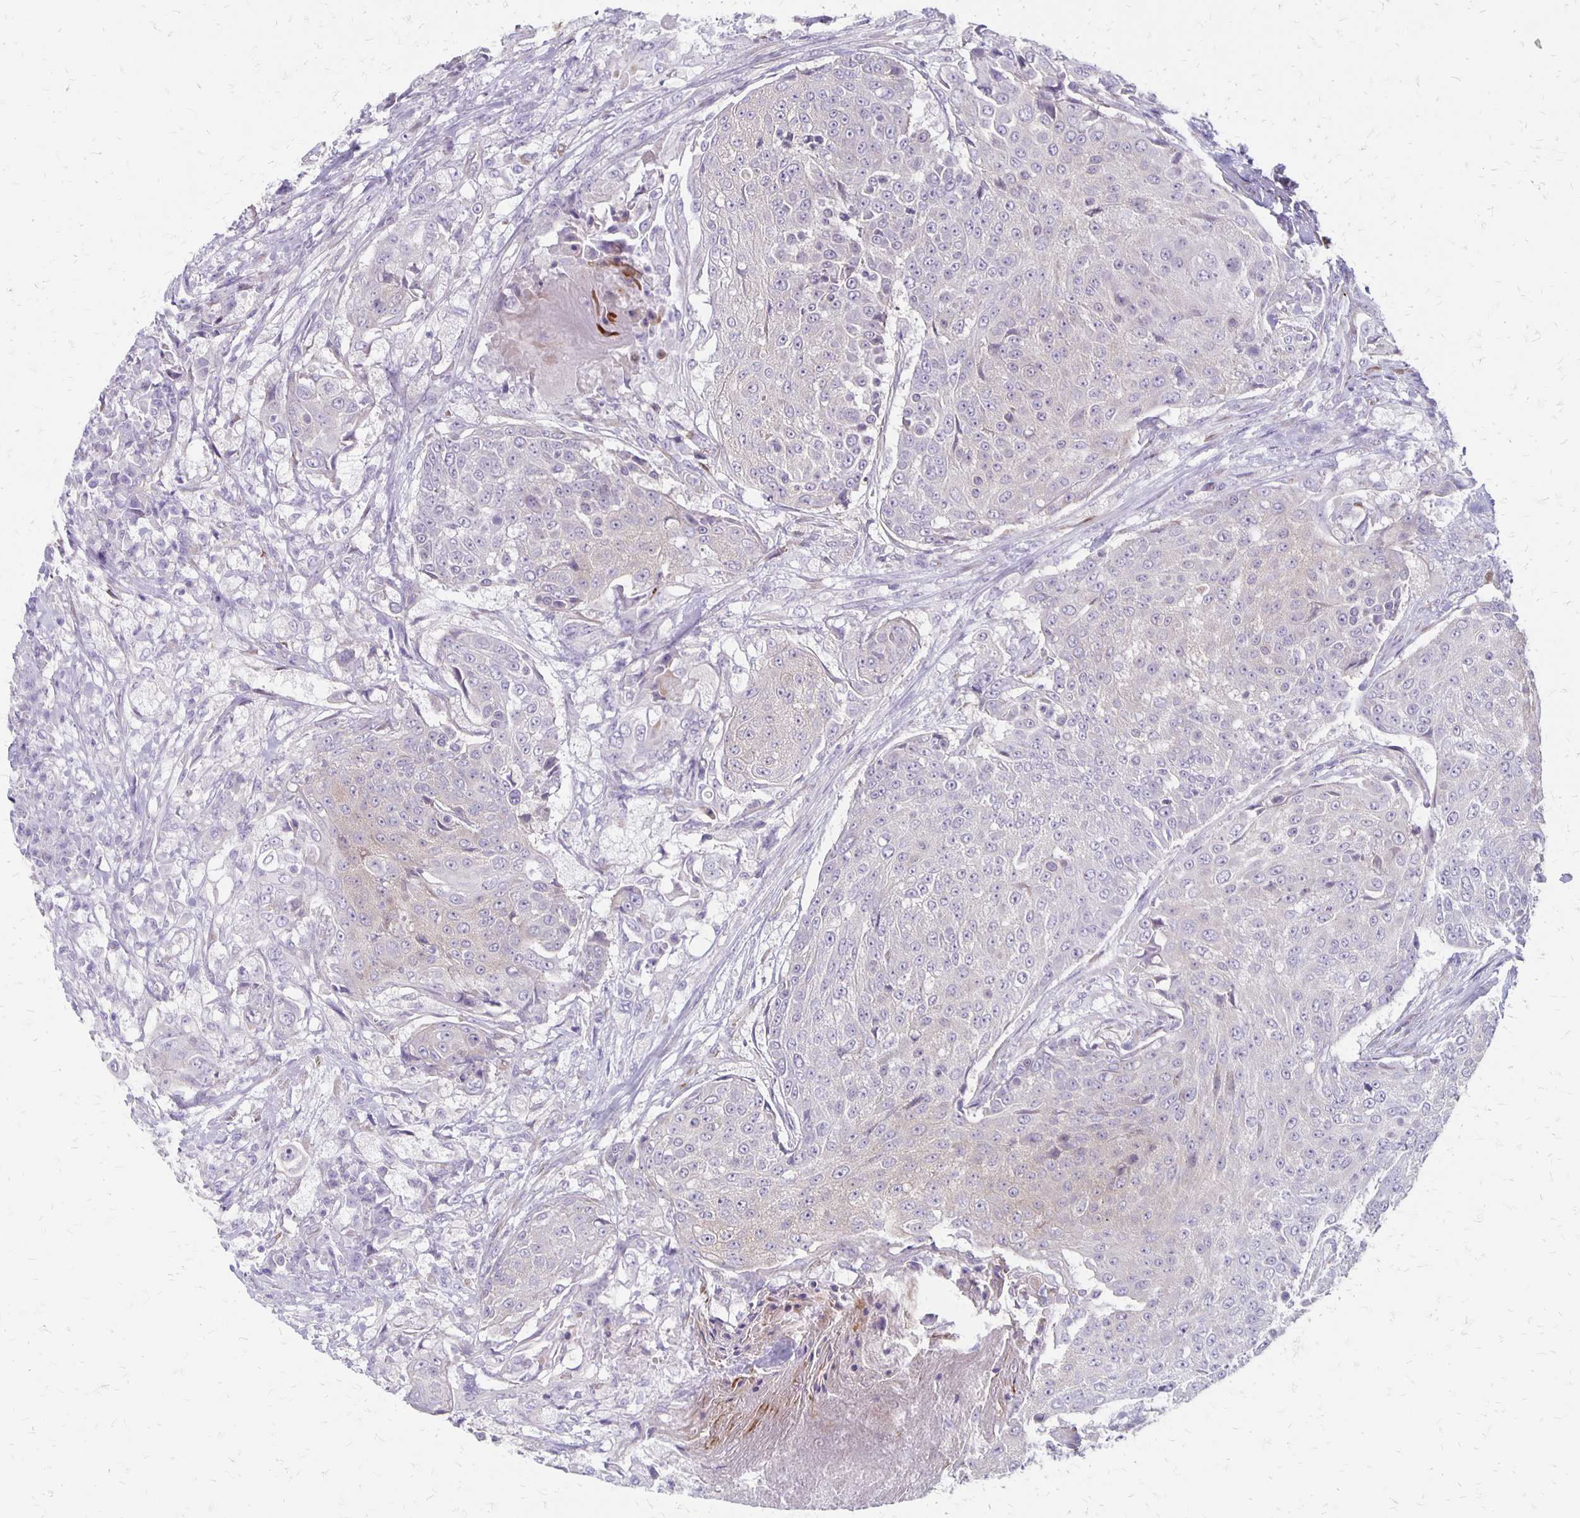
{"staining": {"intensity": "negative", "quantity": "none", "location": "none"}, "tissue": "urothelial cancer", "cell_type": "Tumor cells", "image_type": "cancer", "snomed": [{"axis": "morphology", "description": "Urothelial carcinoma, High grade"}, {"axis": "topography", "description": "Urinary bladder"}], "caption": "A micrograph of human high-grade urothelial carcinoma is negative for staining in tumor cells. Nuclei are stained in blue.", "gene": "HOMER1", "patient": {"sex": "female", "age": 63}}